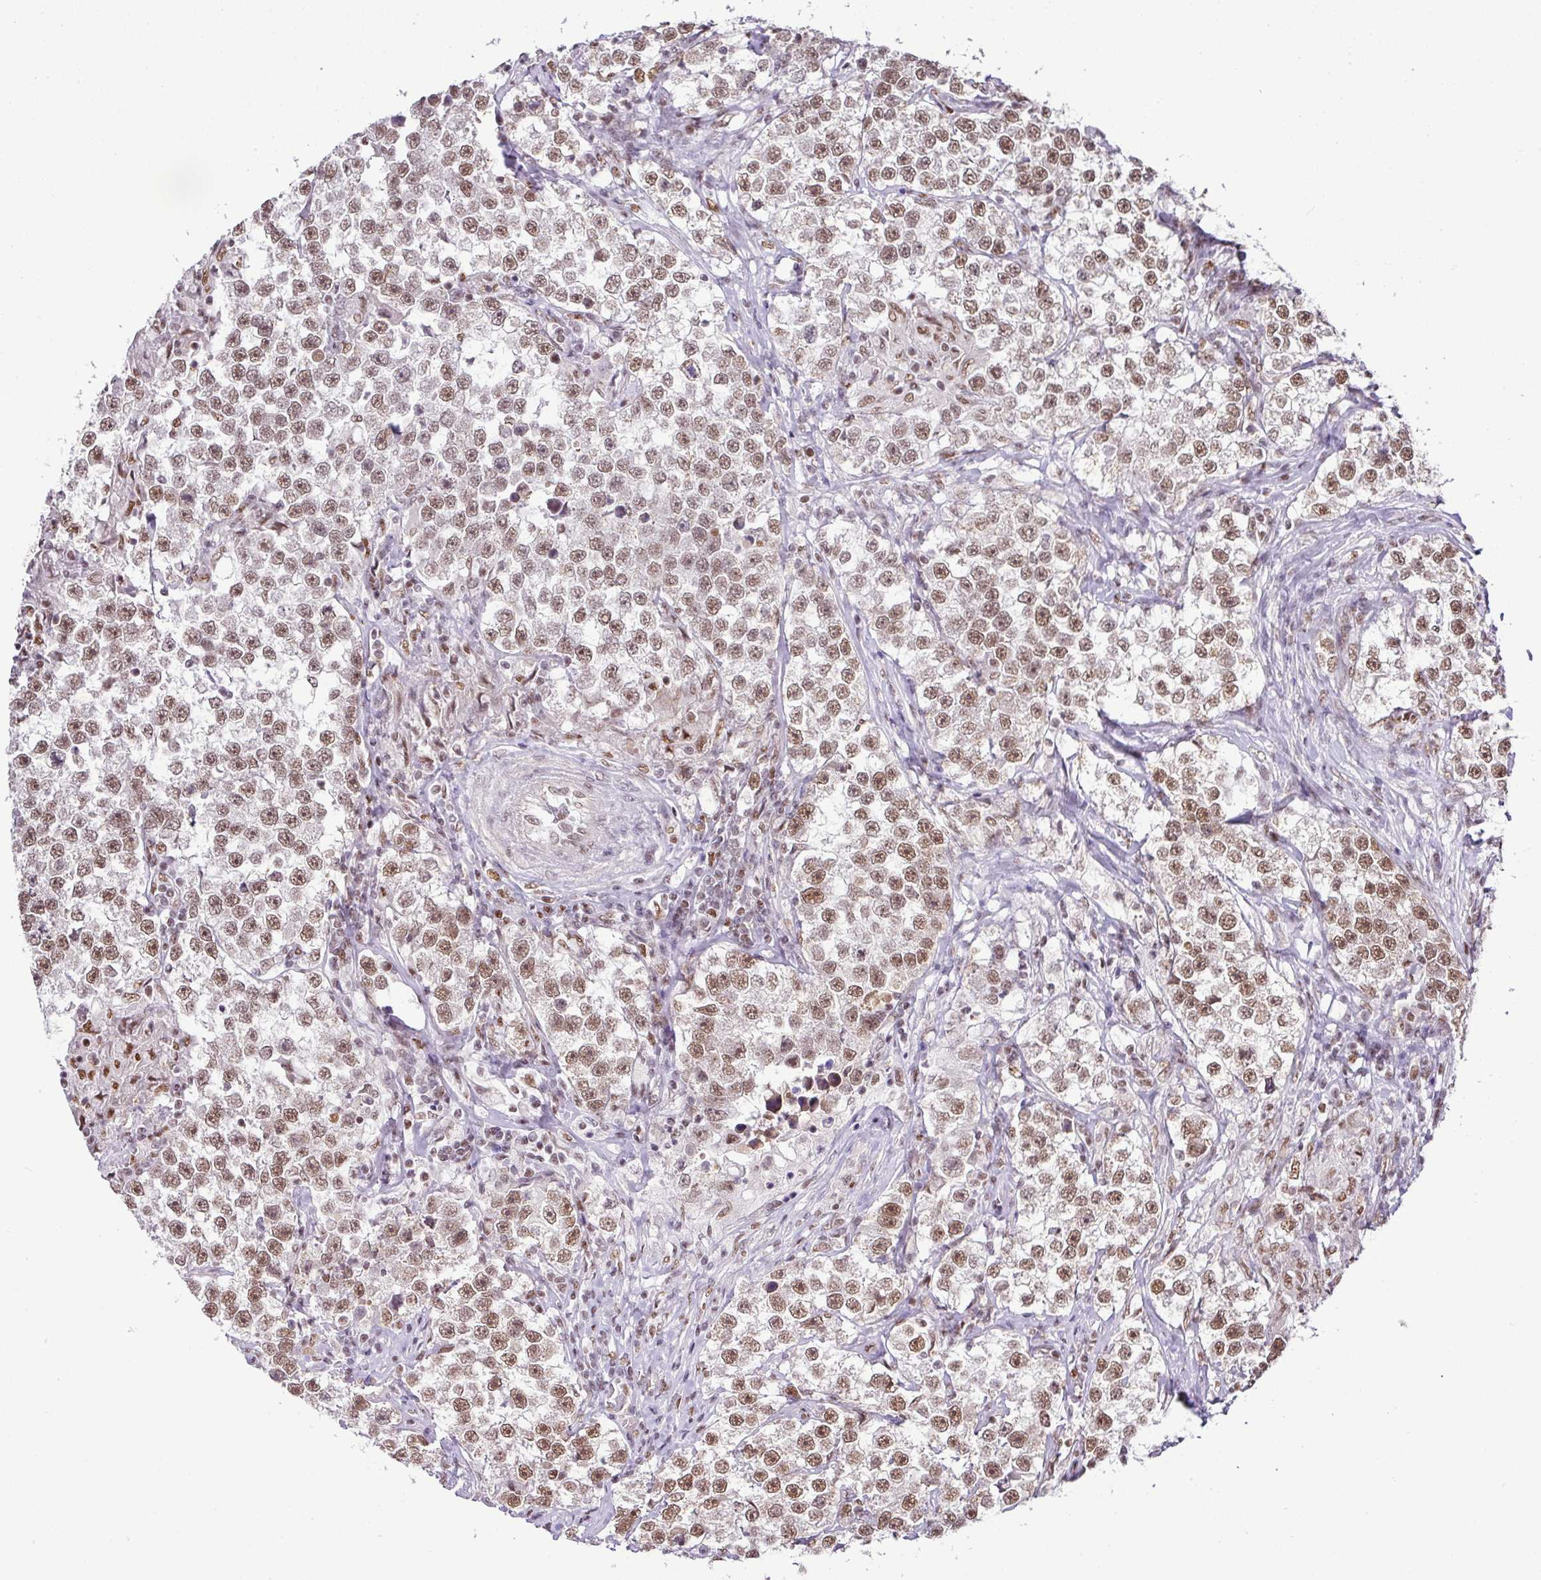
{"staining": {"intensity": "moderate", "quantity": ">75%", "location": "nuclear"}, "tissue": "testis cancer", "cell_type": "Tumor cells", "image_type": "cancer", "snomed": [{"axis": "morphology", "description": "Seminoma, NOS"}, {"axis": "topography", "description": "Testis"}], "caption": "This image reveals immunohistochemistry (IHC) staining of testis cancer (seminoma), with medium moderate nuclear expression in about >75% of tumor cells.", "gene": "PGAP4", "patient": {"sex": "male", "age": 46}}